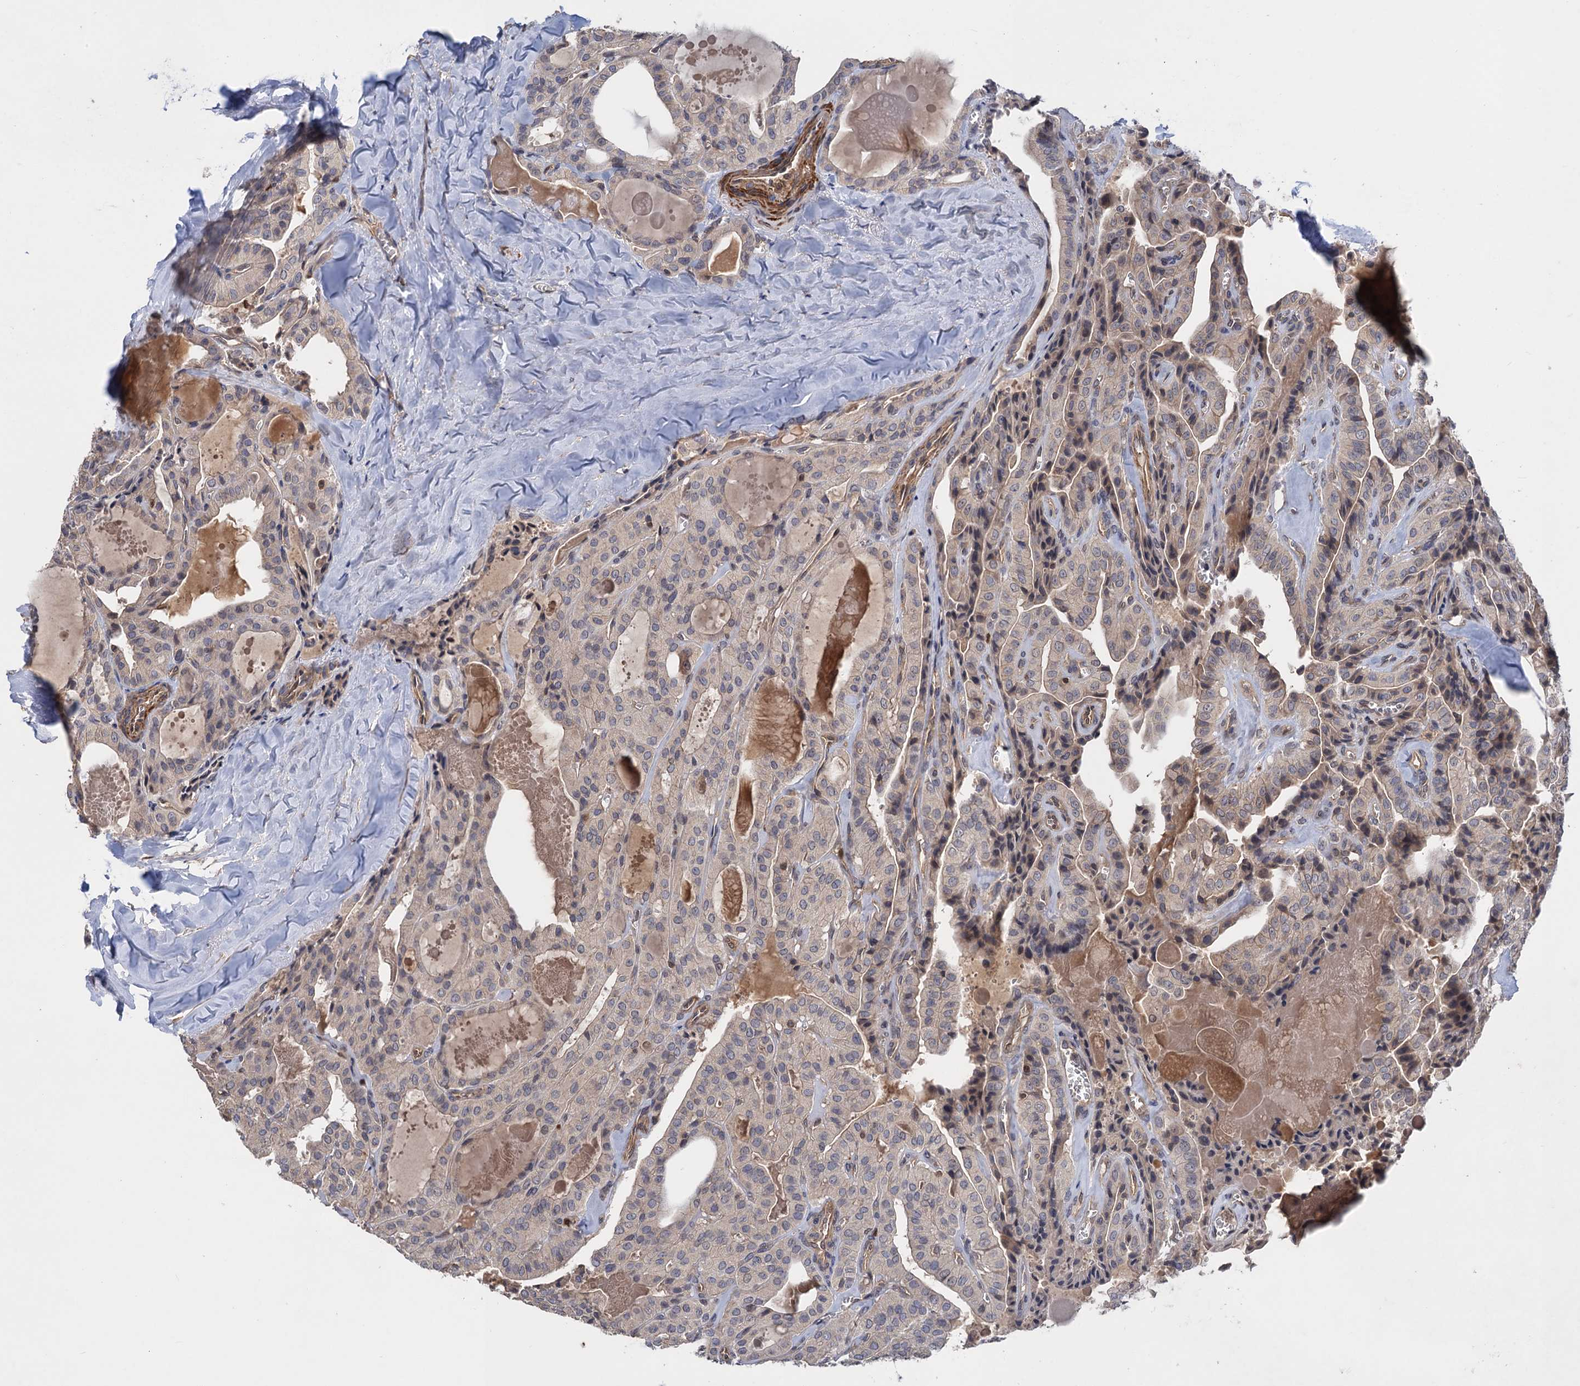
{"staining": {"intensity": "weak", "quantity": "<25%", "location": "cytoplasmic/membranous"}, "tissue": "thyroid cancer", "cell_type": "Tumor cells", "image_type": "cancer", "snomed": [{"axis": "morphology", "description": "Papillary adenocarcinoma, NOS"}, {"axis": "topography", "description": "Thyroid gland"}], "caption": "Immunohistochemistry (IHC) of human thyroid cancer shows no expression in tumor cells. Nuclei are stained in blue.", "gene": "DGKA", "patient": {"sex": "male", "age": 52}}